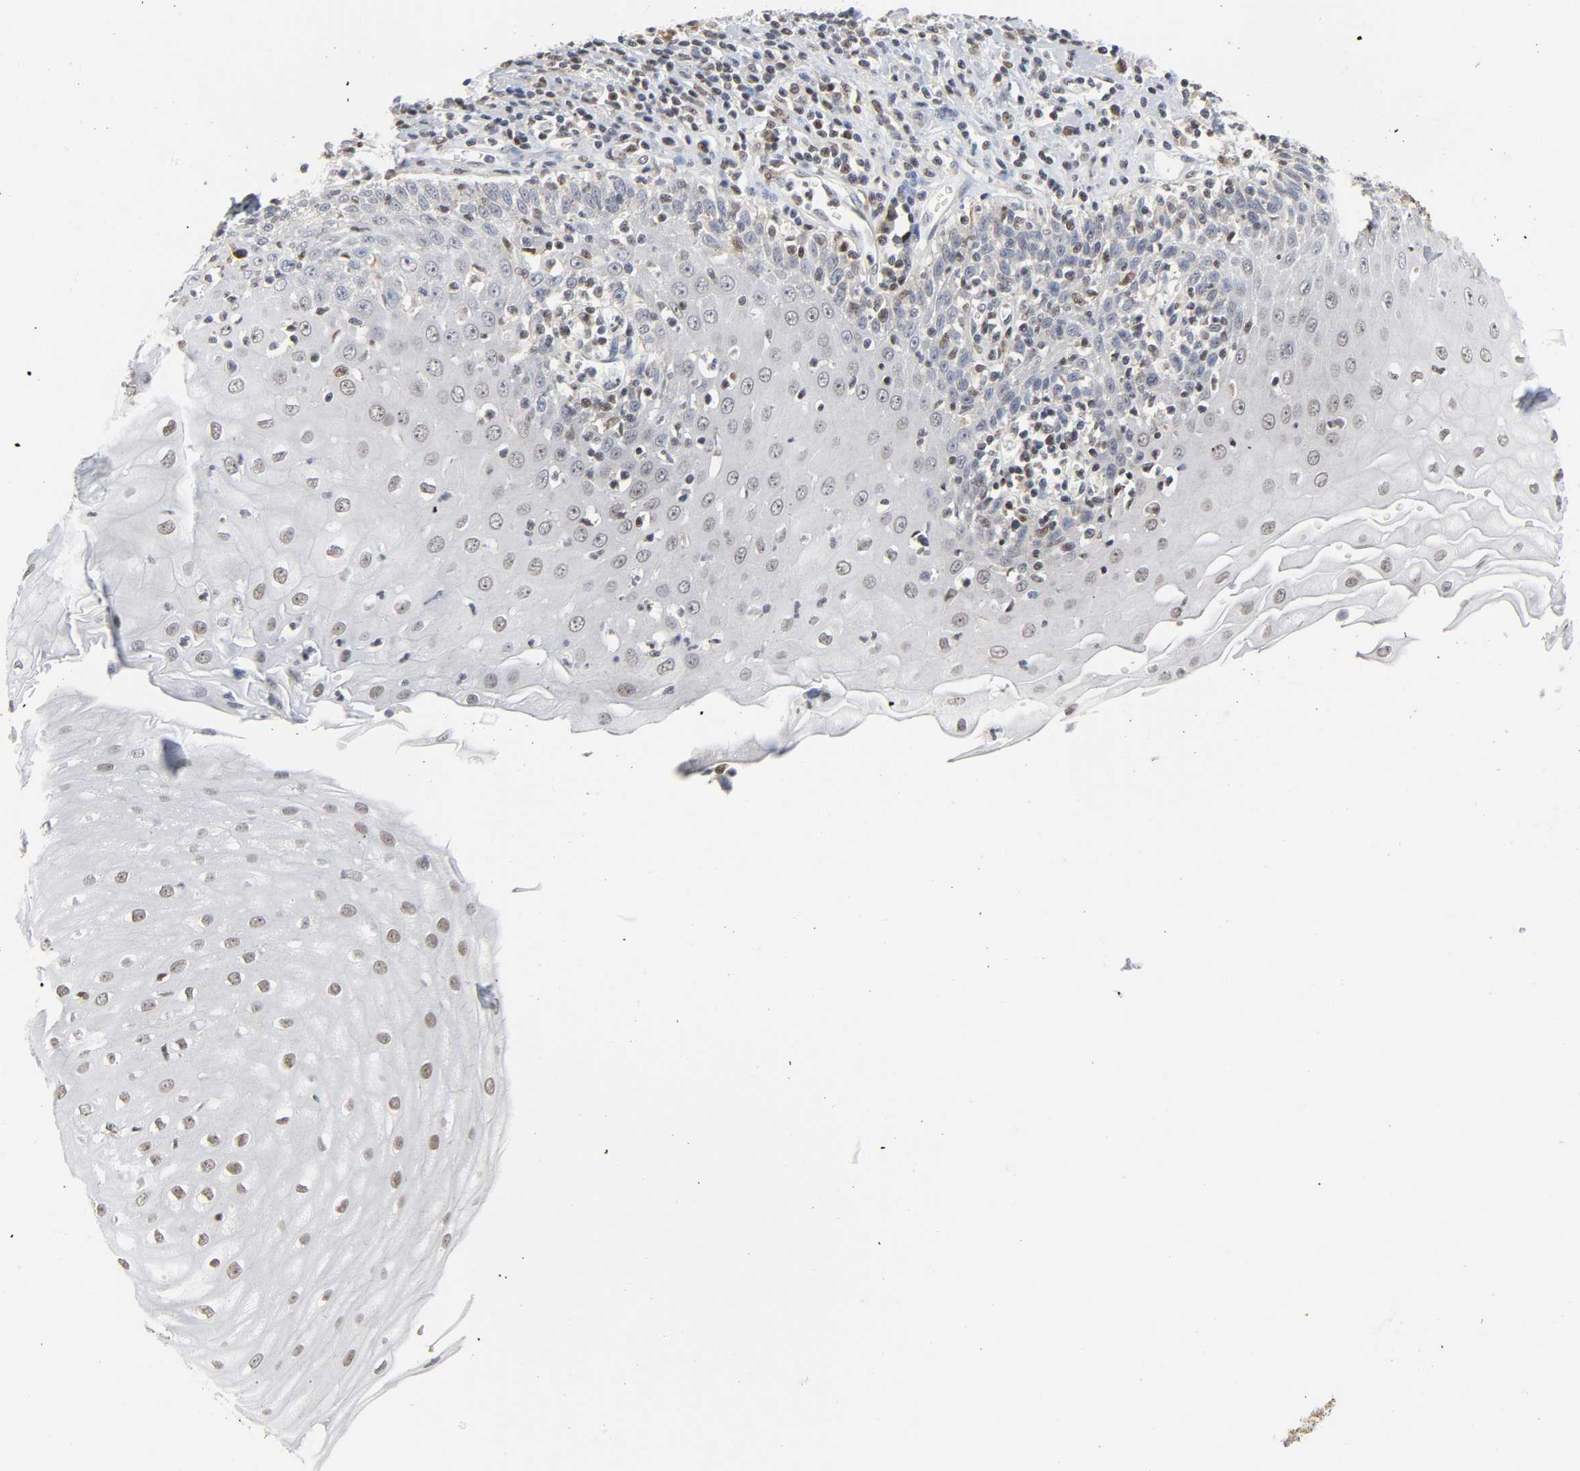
{"staining": {"intensity": "weak", "quantity": "25%-75%", "location": "nuclear"}, "tissue": "esophagus", "cell_type": "Squamous epithelial cells", "image_type": "normal", "snomed": [{"axis": "morphology", "description": "Normal tissue, NOS"}, {"axis": "morphology", "description": "Squamous cell carcinoma, NOS"}, {"axis": "topography", "description": "Esophagus"}], "caption": "High-magnification brightfield microscopy of normal esophagus stained with DAB (brown) and counterstained with hematoxylin (blue). squamous epithelial cells exhibit weak nuclear expression is identified in about25%-75% of cells.", "gene": "KAT2B", "patient": {"sex": "male", "age": 65}}